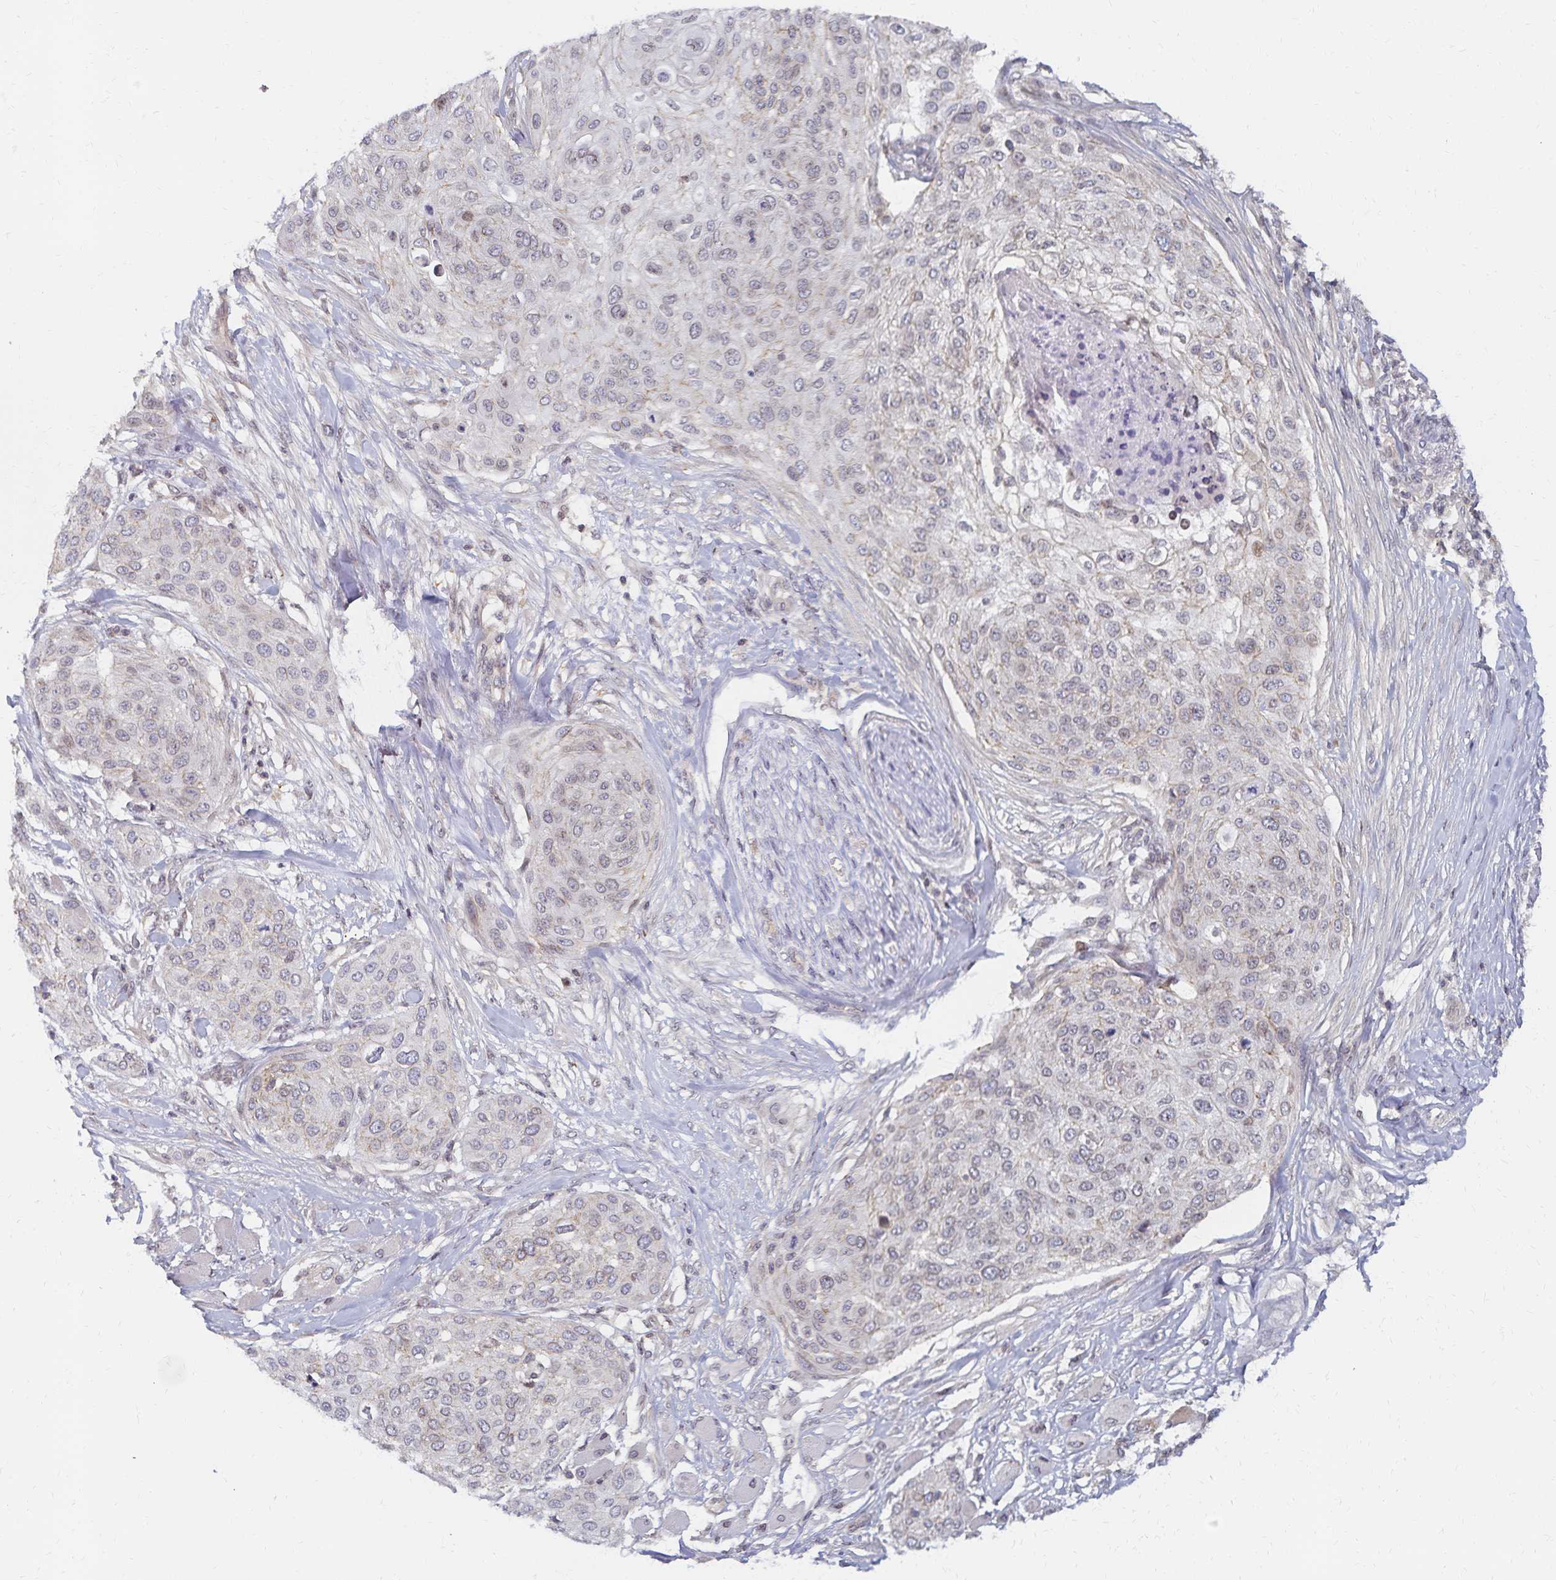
{"staining": {"intensity": "negative", "quantity": "none", "location": "none"}, "tissue": "skin cancer", "cell_type": "Tumor cells", "image_type": "cancer", "snomed": [{"axis": "morphology", "description": "Squamous cell carcinoma, NOS"}, {"axis": "topography", "description": "Skin"}], "caption": "Immunohistochemistry micrograph of skin cancer stained for a protein (brown), which demonstrates no staining in tumor cells.", "gene": "RAB9B", "patient": {"sex": "female", "age": 87}}